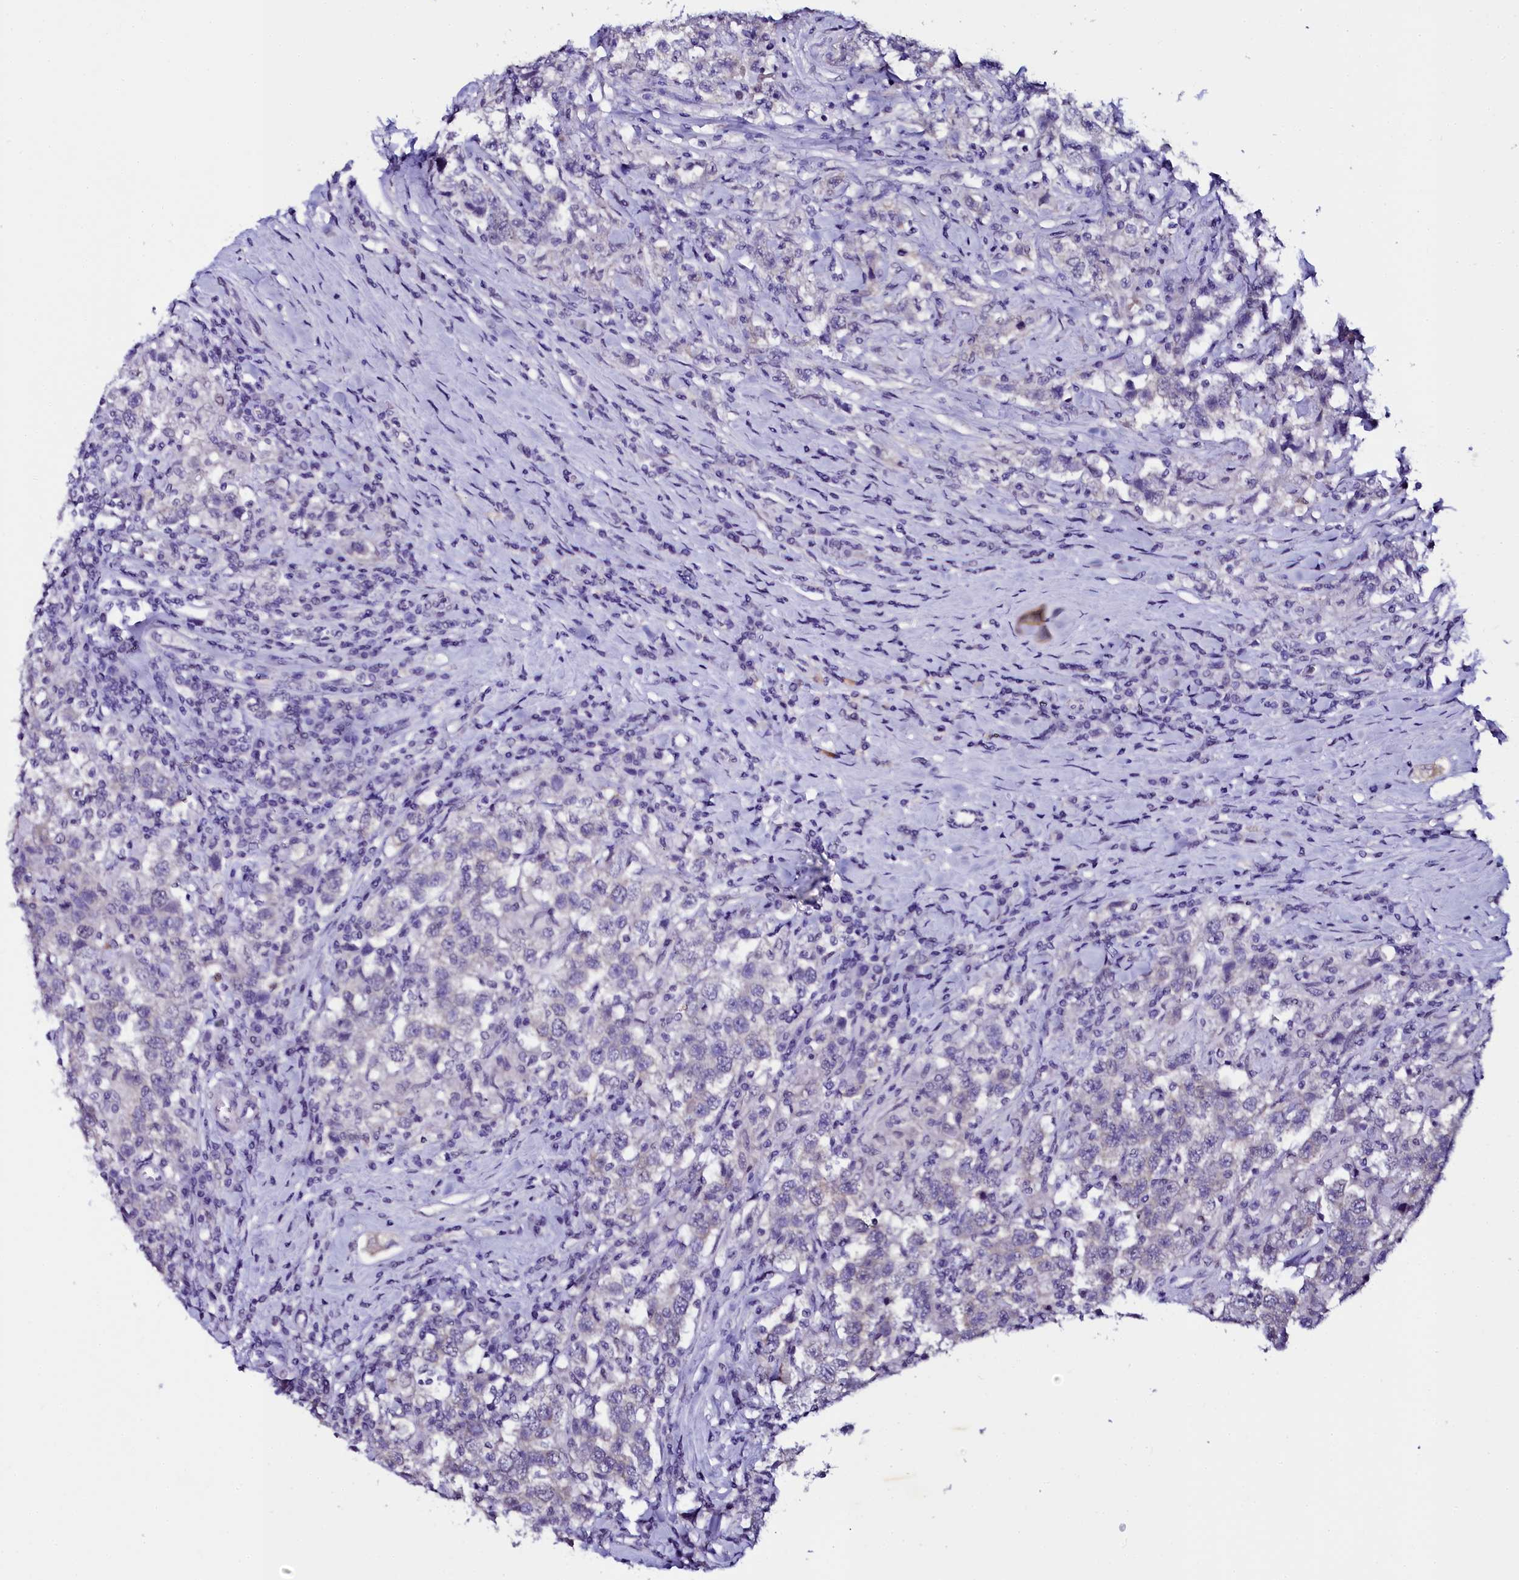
{"staining": {"intensity": "negative", "quantity": "none", "location": "none"}, "tissue": "testis cancer", "cell_type": "Tumor cells", "image_type": "cancer", "snomed": [{"axis": "morphology", "description": "Seminoma, NOS"}, {"axis": "topography", "description": "Testis"}], "caption": "The immunohistochemistry (IHC) photomicrograph has no significant staining in tumor cells of testis cancer (seminoma) tissue.", "gene": "SORD", "patient": {"sex": "male", "age": 41}}